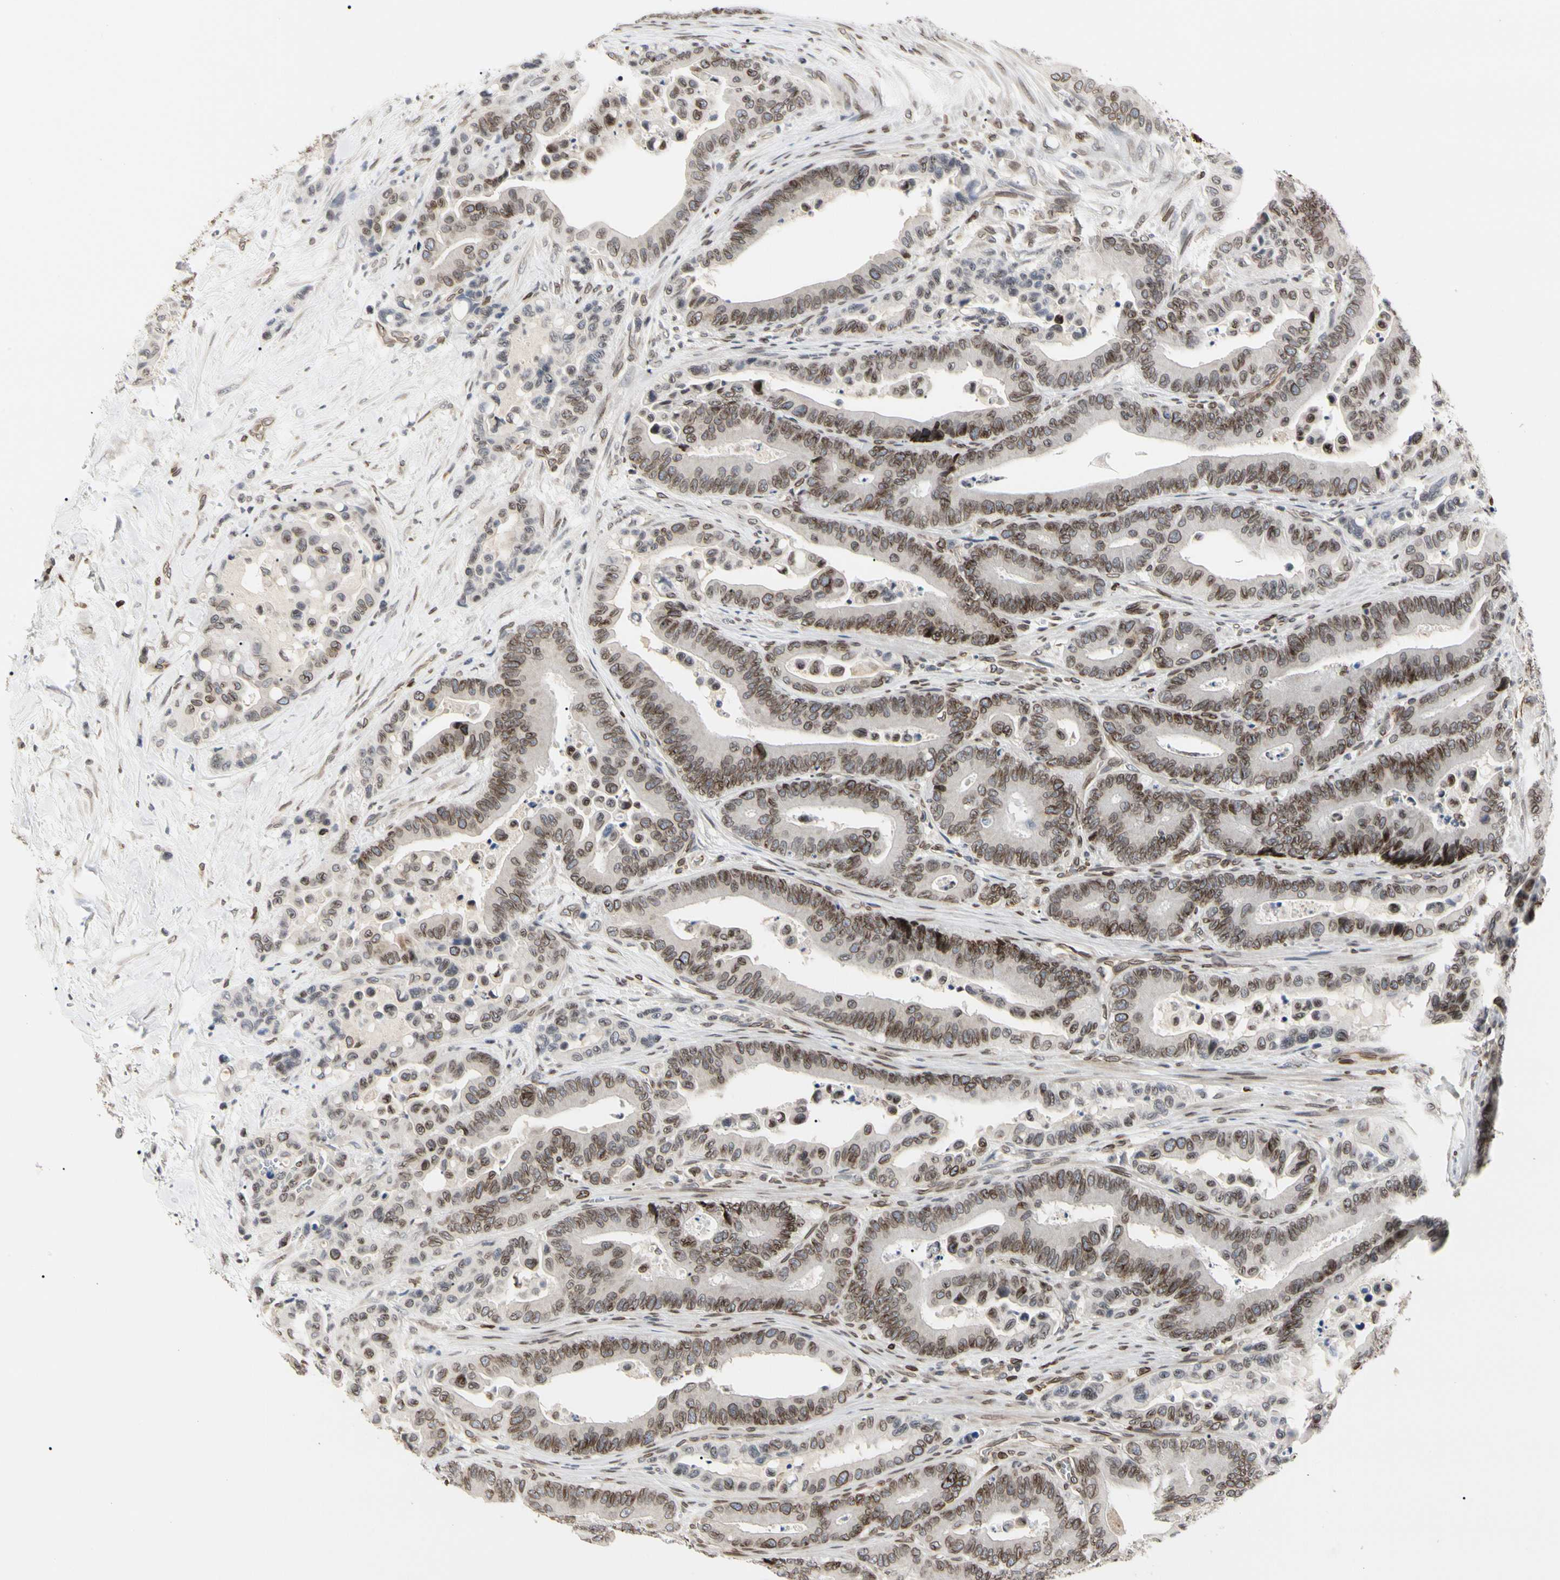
{"staining": {"intensity": "moderate", "quantity": ">75%", "location": "cytoplasmic/membranous,nuclear"}, "tissue": "colorectal cancer", "cell_type": "Tumor cells", "image_type": "cancer", "snomed": [{"axis": "morphology", "description": "Normal tissue, NOS"}, {"axis": "morphology", "description": "Adenocarcinoma, NOS"}, {"axis": "topography", "description": "Colon"}], "caption": "Protein expression analysis of human colorectal cancer reveals moderate cytoplasmic/membranous and nuclear positivity in about >75% of tumor cells.", "gene": "TMPO", "patient": {"sex": "male", "age": 82}}